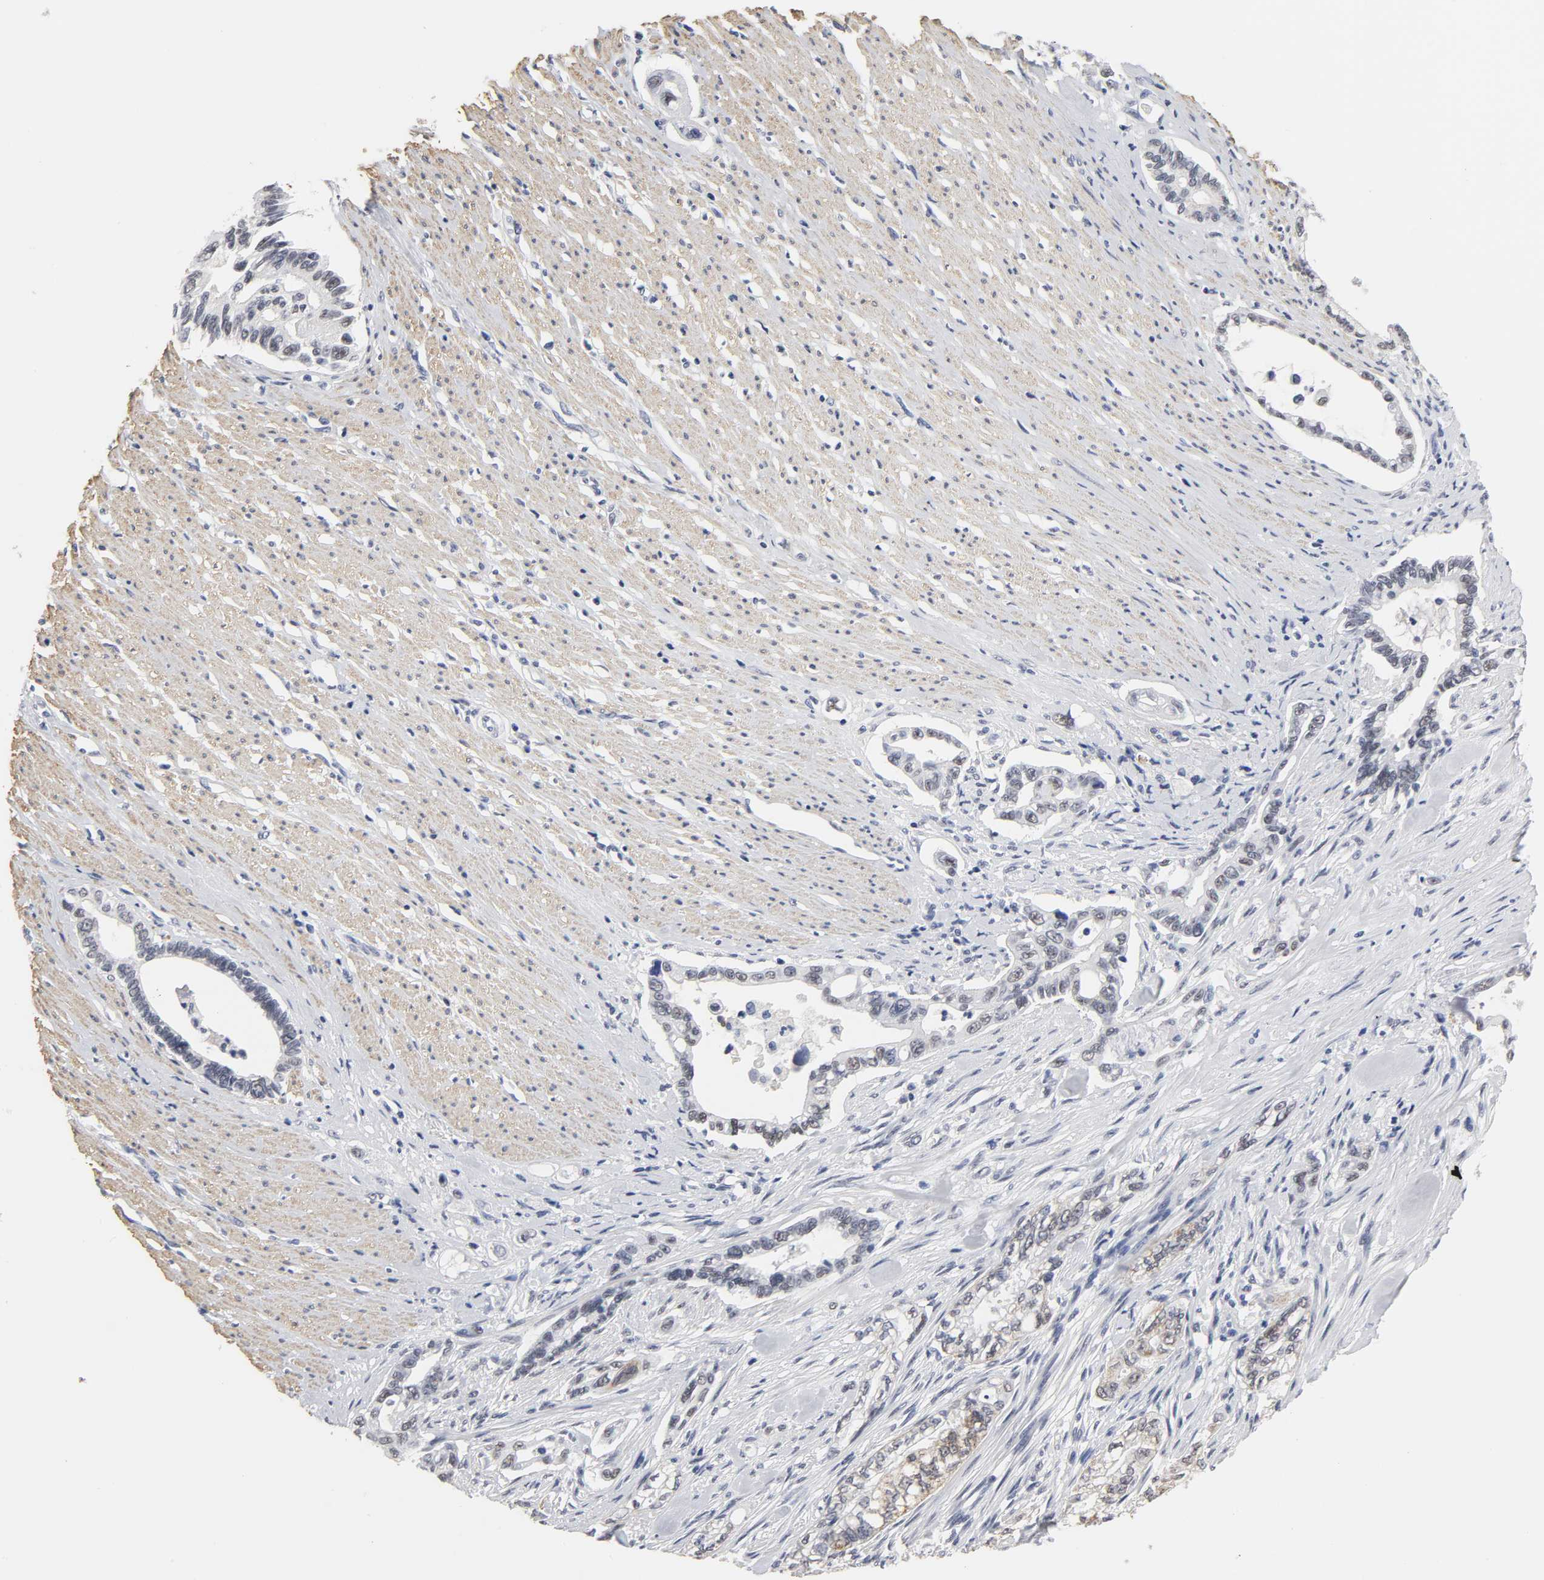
{"staining": {"intensity": "weak", "quantity": "<25%", "location": "cytoplasmic/membranous"}, "tissue": "pancreatic cancer", "cell_type": "Tumor cells", "image_type": "cancer", "snomed": [{"axis": "morphology", "description": "Normal tissue, NOS"}, {"axis": "topography", "description": "Pancreas"}], "caption": "This is an immunohistochemistry (IHC) histopathology image of human pancreatic cancer. There is no staining in tumor cells.", "gene": "GRHL2", "patient": {"sex": "male", "age": 42}}